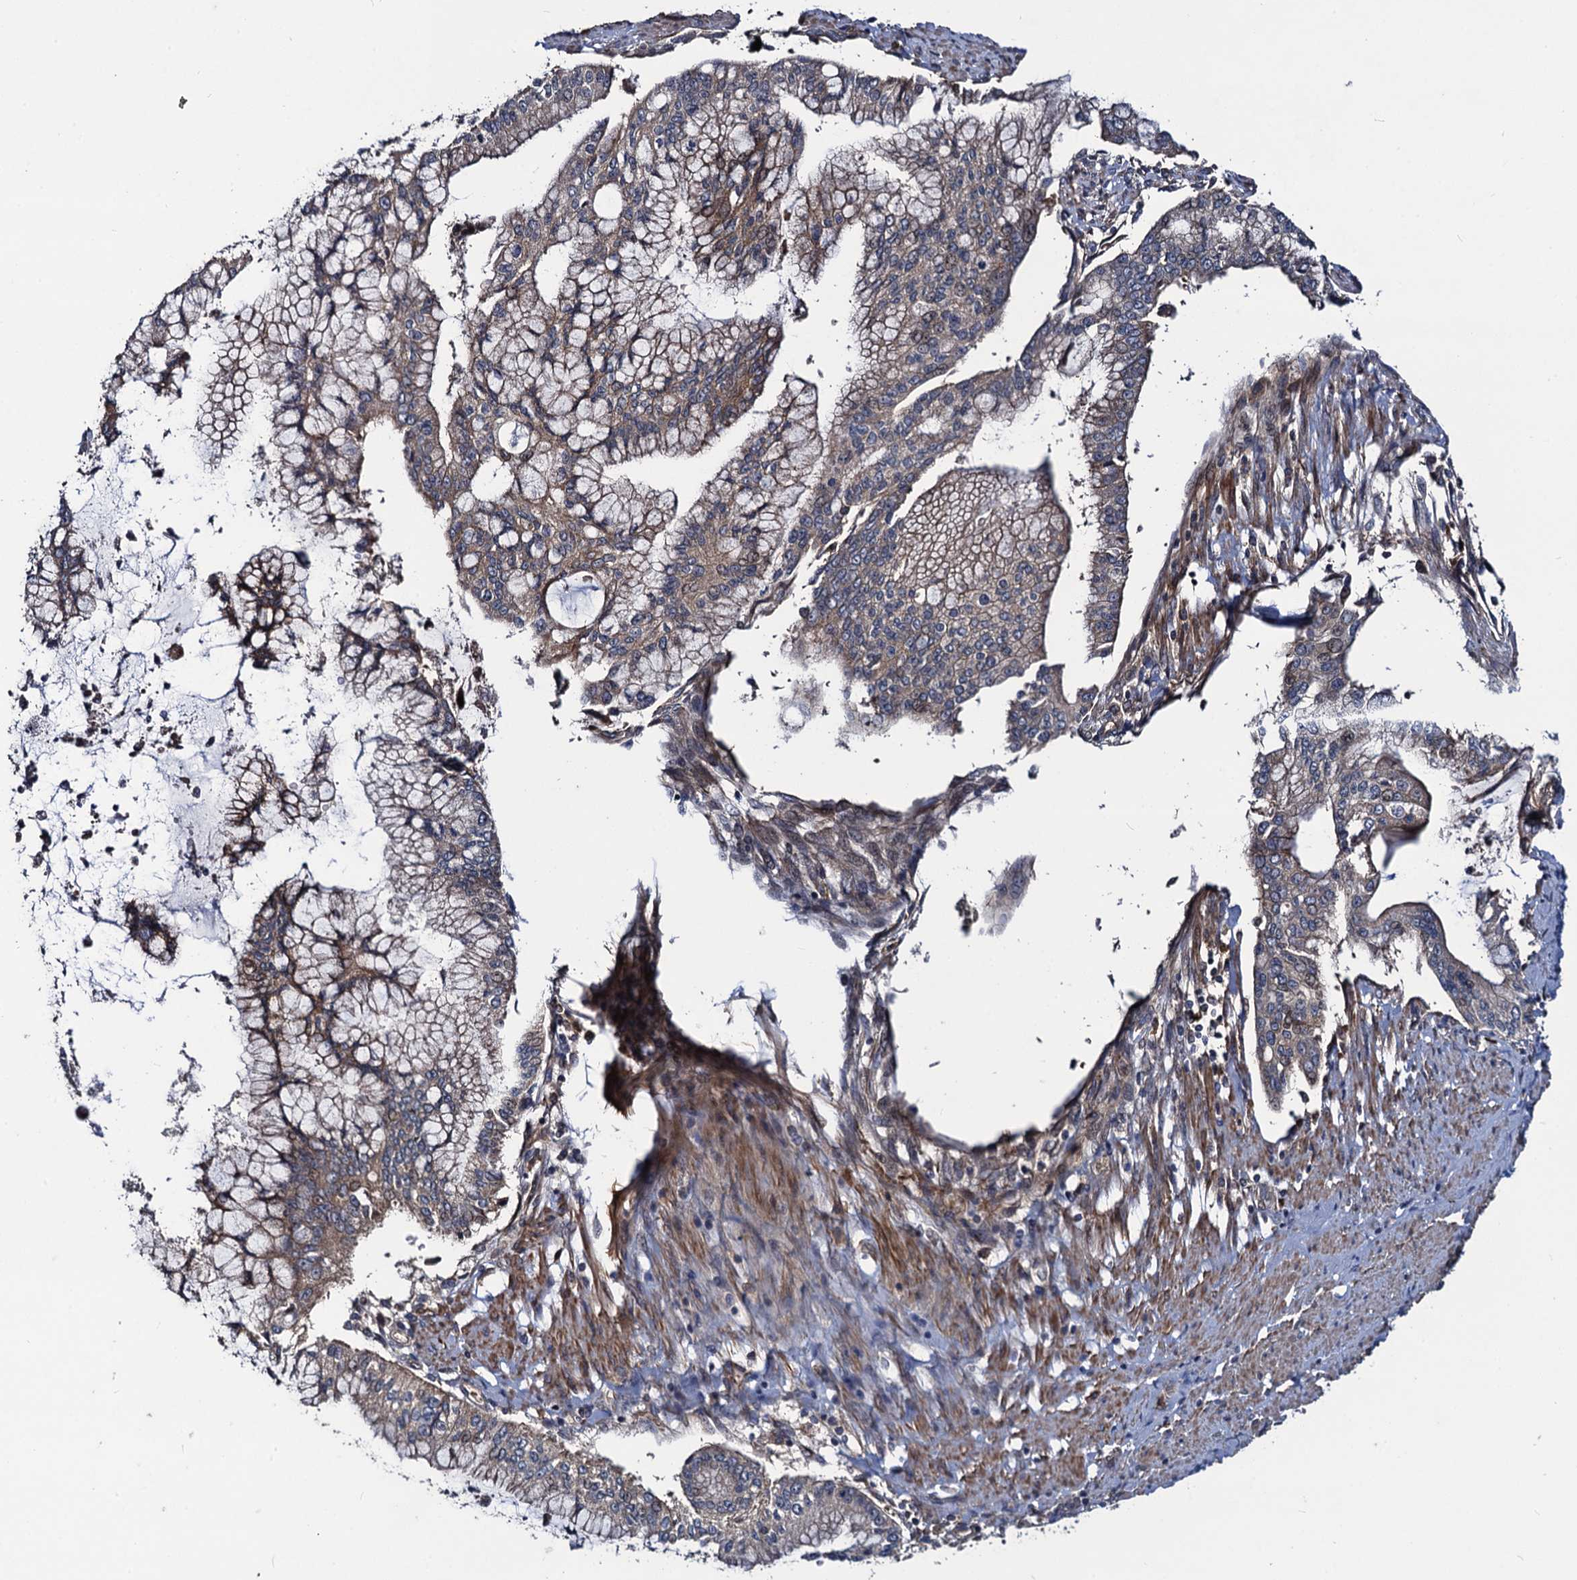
{"staining": {"intensity": "weak", "quantity": "25%-75%", "location": "cytoplasmic/membranous"}, "tissue": "pancreatic cancer", "cell_type": "Tumor cells", "image_type": "cancer", "snomed": [{"axis": "morphology", "description": "Adenocarcinoma, NOS"}, {"axis": "topography", "description": "Pancreas"}], "caption": "Immunohistochemical staining of pancreatic cancer exhibits weak cytoplasmic/membranous protein staining in about 25%-75% of tumor cells. The staining was performed using DAB to visualize the protein expression in brown, while the nuclei were stained in blue with hematoxylin (Magnification: 20x).", "gene": "KXD1", "patient": {"sex": "male", "age": 46}}